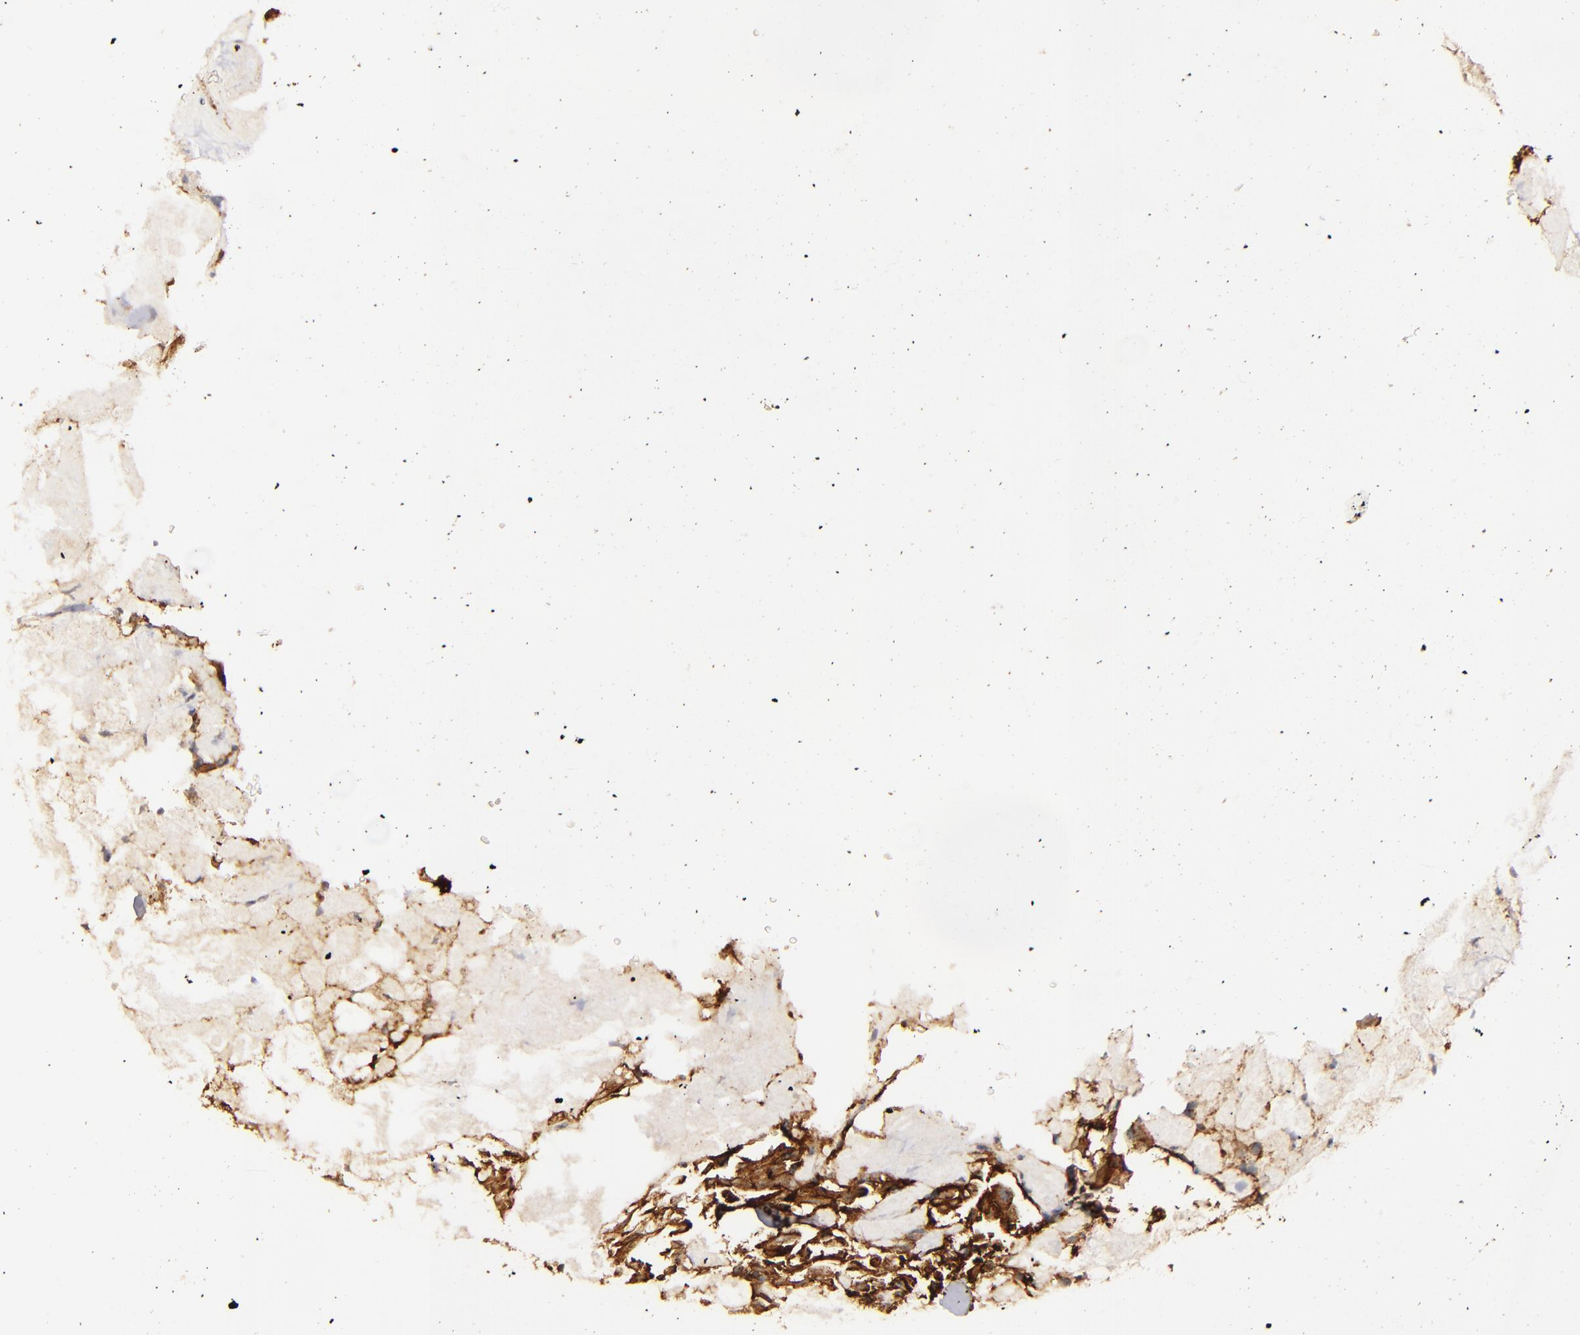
{"staining": {"intensity": "strong", "quantity": ">75%", "location": "cytoplasmic/membranous"}, "tissue": "thyroid cancer", "cell_type": "Tumor cells", "image_type": "cancer", "snomed": [{"axis": "morphology", "description": "Carcinoma, NOS"}, {"axis": "morphology", "description": "Carcinoid, malignant, NOS"}, {"axis": "topography", "description": "Thyroid gland"}], "caption": "Brown immunohistochemical staining in thyroid cancer (carcinoma) reveals strong cytoplasmic/membranous positivity in approximately >75% of tumor cells.", "gene": "SYP", "patient": {"sex": "male", "age": 33}}